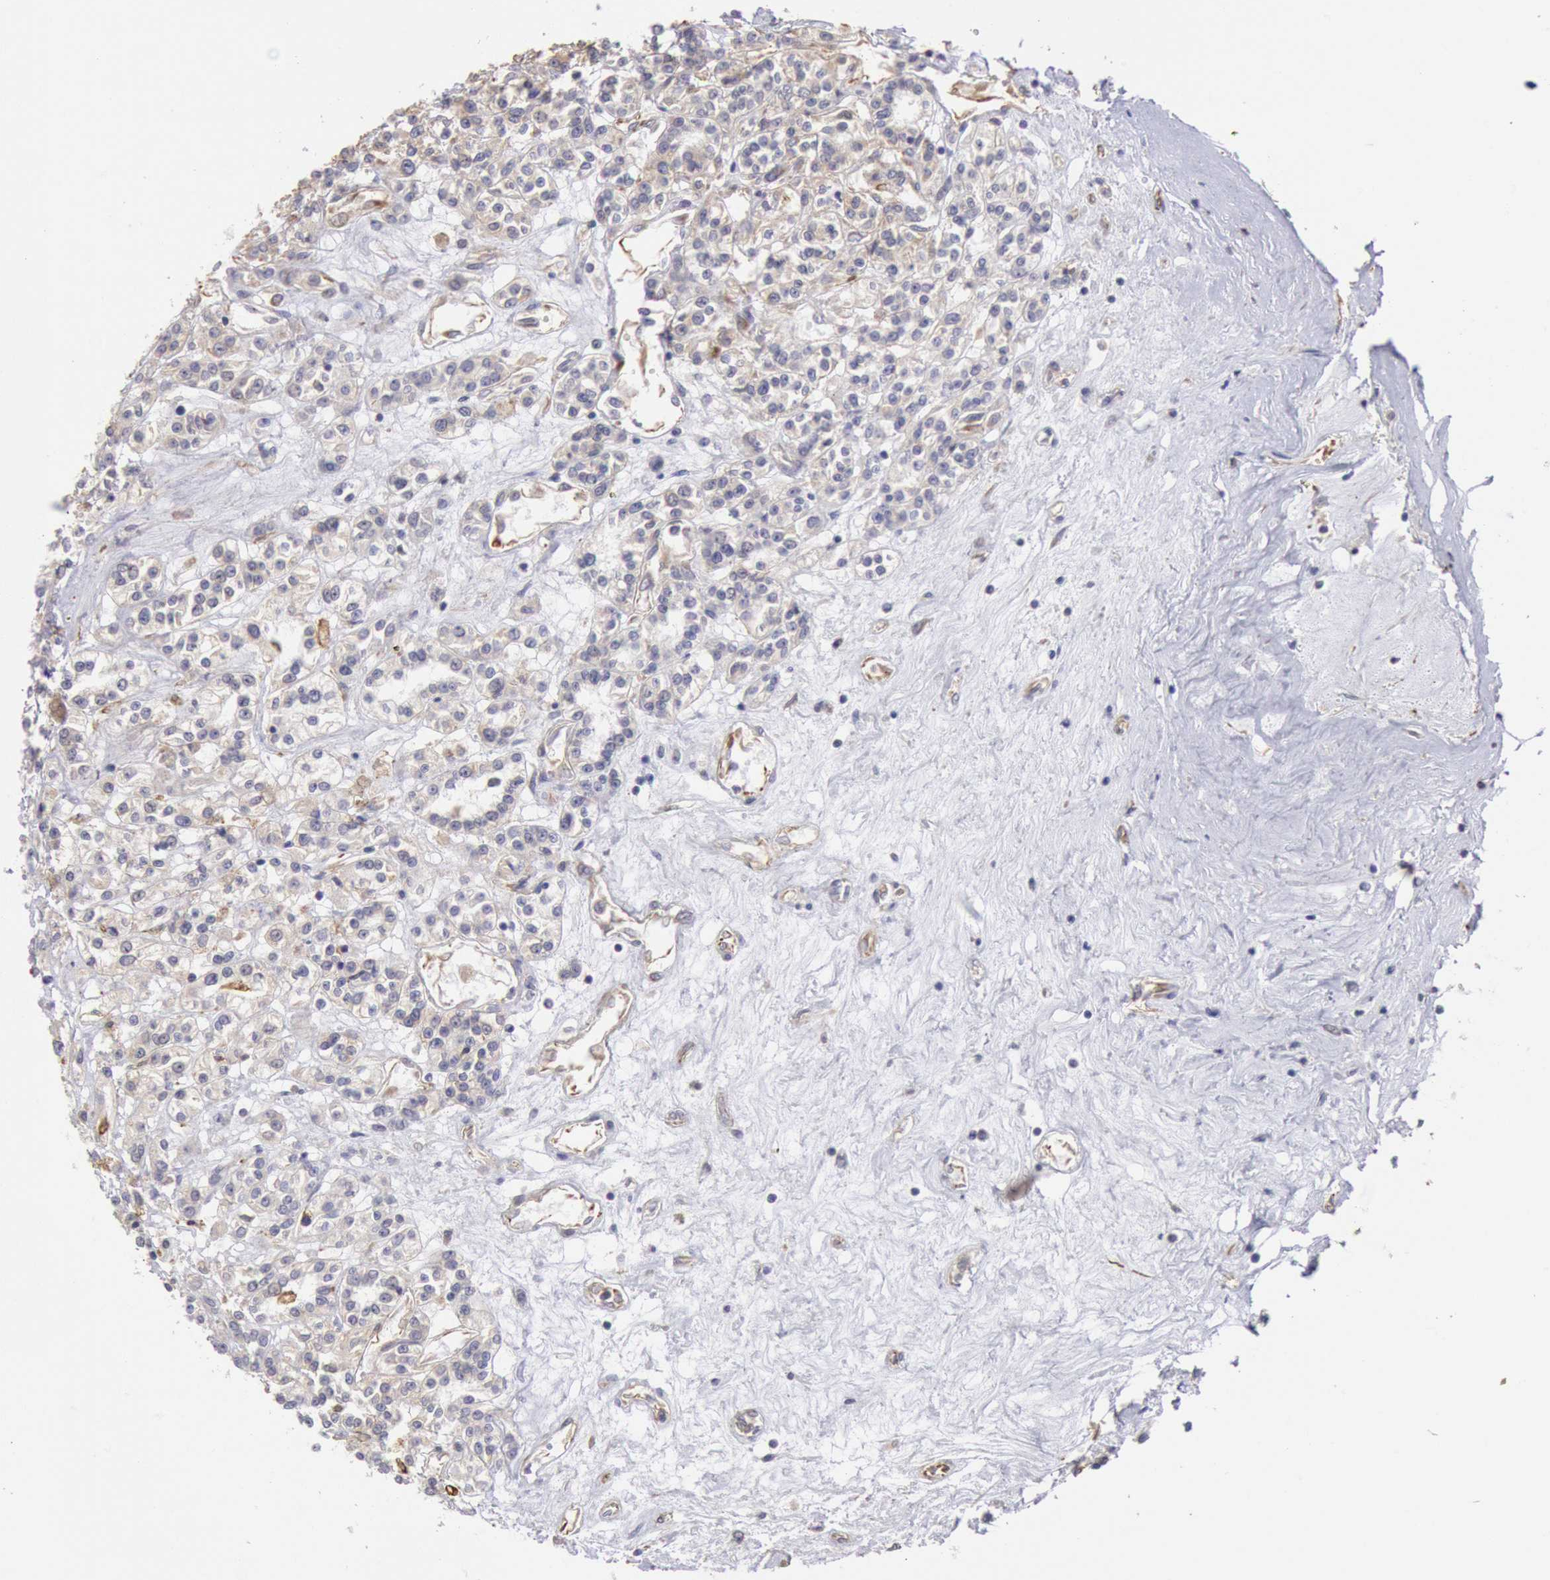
{"staining": {"intensity": "weak", "quantity": "25%-75%", "location": "cytoplasmic/membranous"}, "tissue": "renal cancer", "cell_type": "Tumor cells", "image_type": "cancer", "snomed": [{"axis": "morphology", "description": "Adenocarcinoma, NOS"}, {"axis": "topography", "description": "Kidney"}], "caption": "Immunohistochemical staining of human adenocarcinoma (renal) reveals weak cytoplasmic/membranous protein staining in about 25%-75% of tumor cells. The protein of interest is stained brown, and the nuclei are stained in blue (DAB IHC with brightfield microscopy, high magnification).", "gene": "RNF139", "patient": {"sex": "female", "age": 76}}